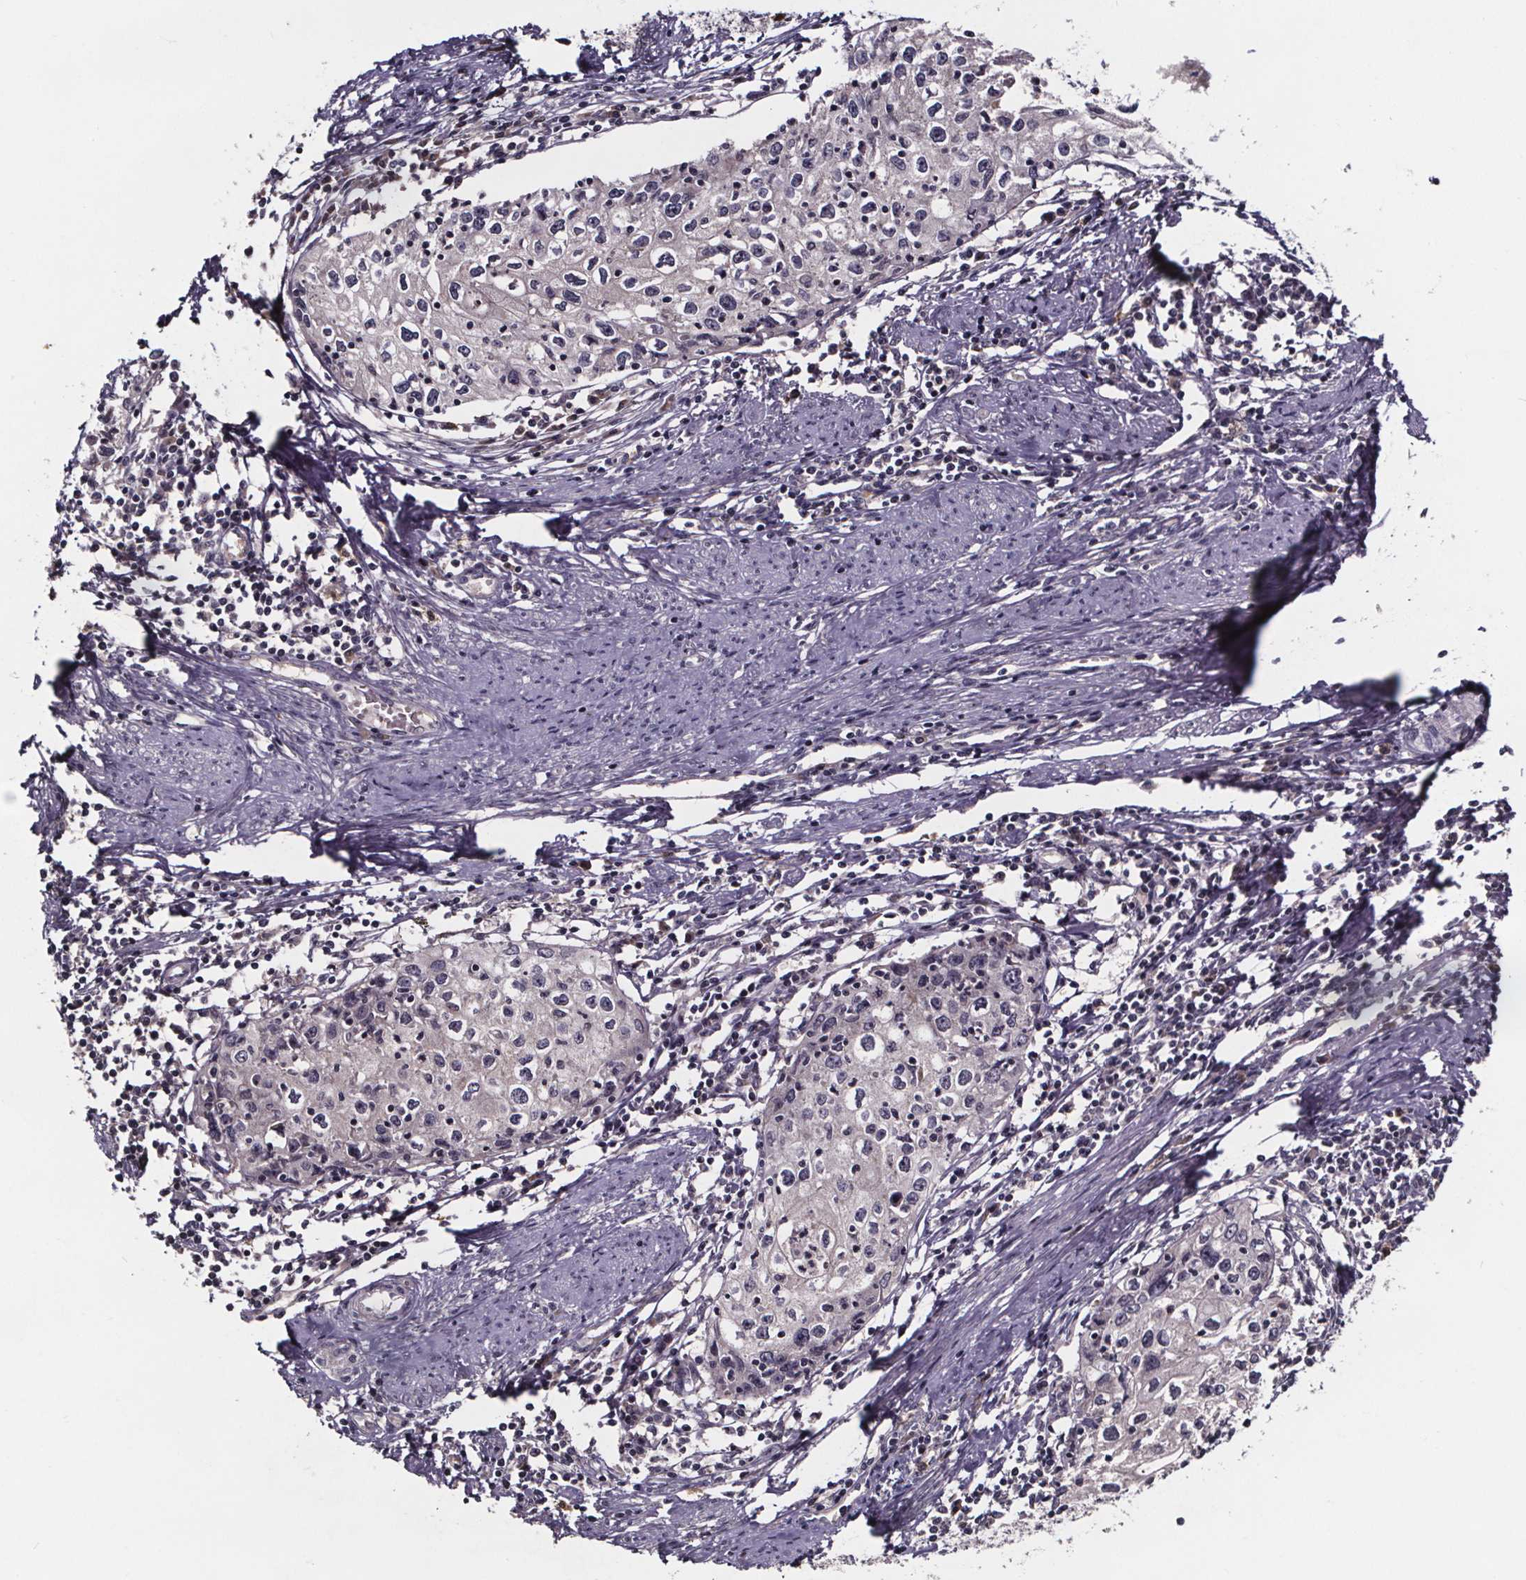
{"staining": {"intensity": "negative", "quantity": "none", "location": "none"}, "tissue": "cervical cancer", "cell_type": "Tumor cells", "image_type": "cancer", "snomed": [{"axis": "morphology", "description": "Squamous cell carcinoma, NOS"}, {"axis": "topography", "description": "Cervix"}], "caption": "This is an IHC micrograph of human squamous cell carcinoma (cervical). There is no positivity in tumor cells.", "gene": "SMIM1", "patient": {"sex": "female", "age": 40}}